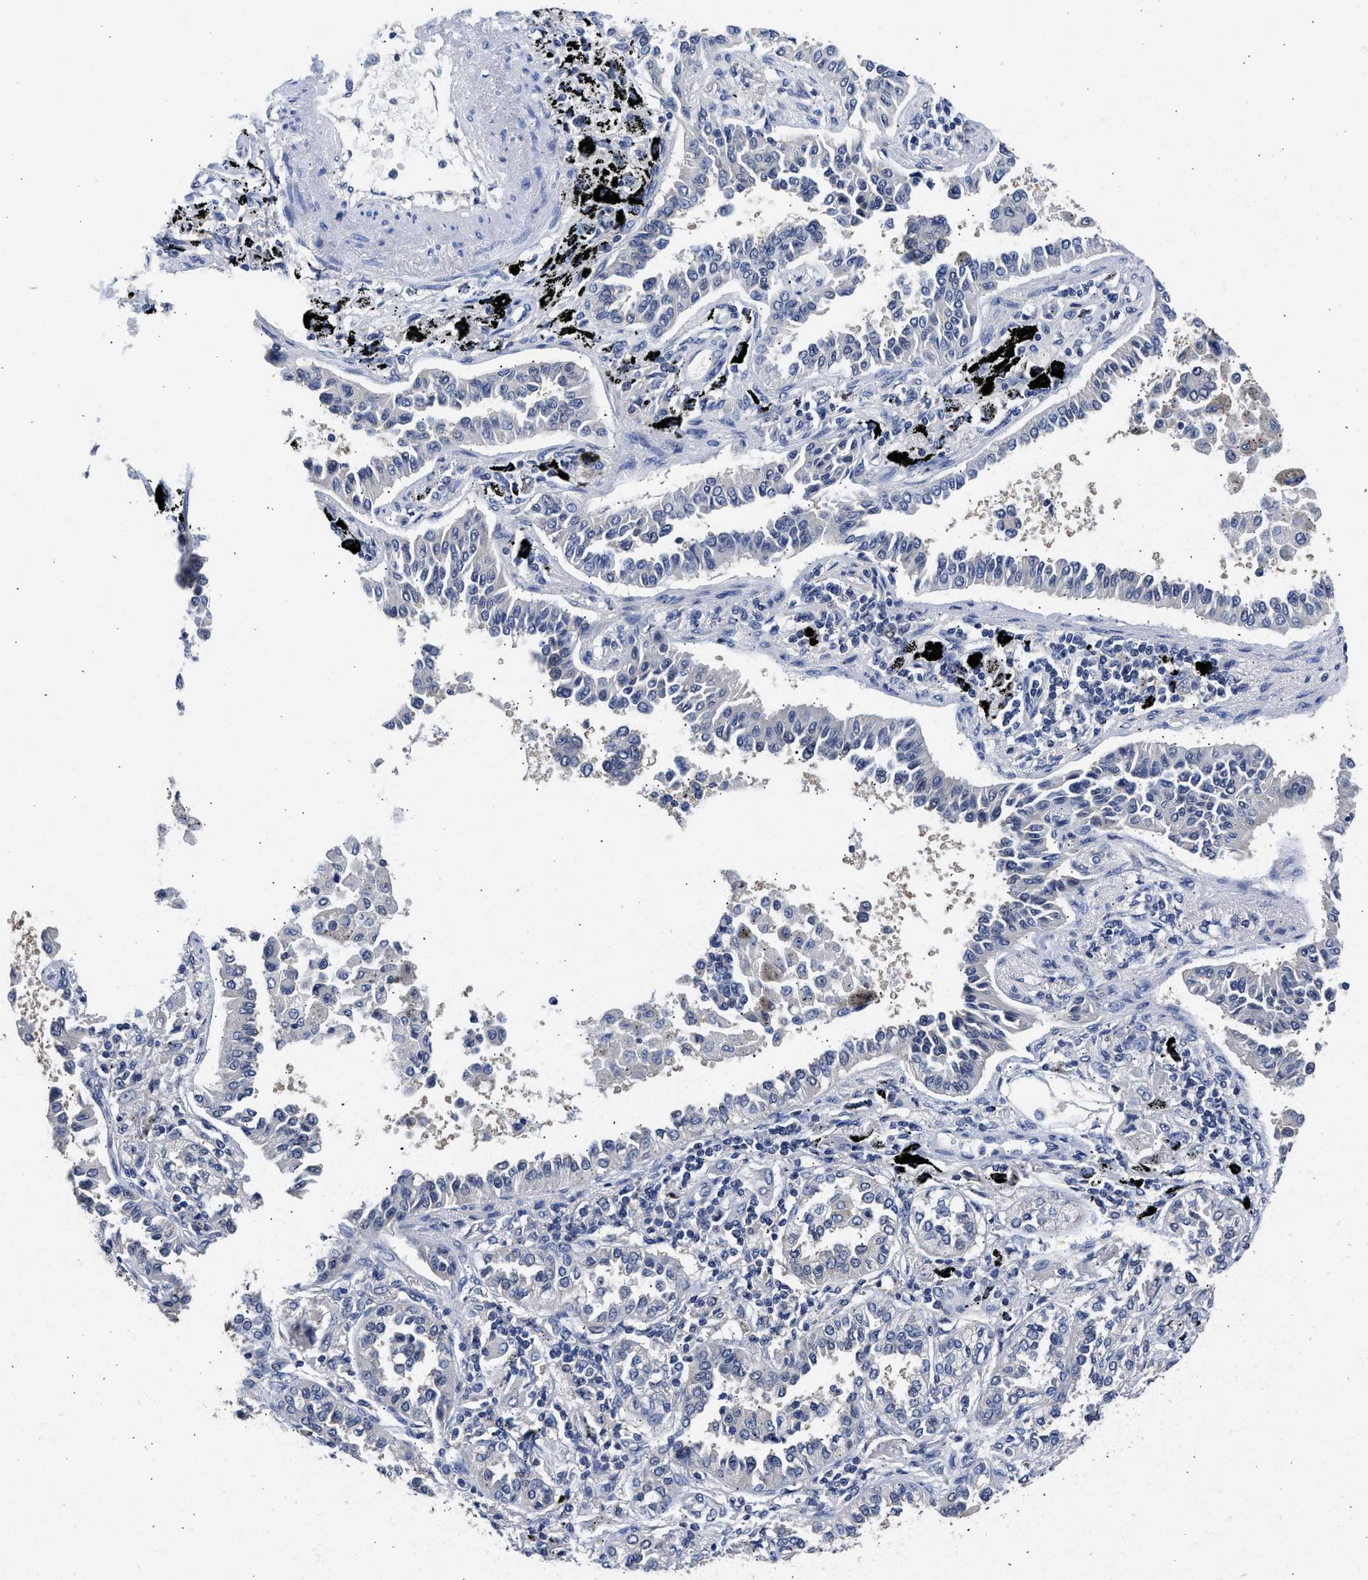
{"staining": {"intensity": "negative", "quantity": "none", "location": "none"}, "tissue": "lung cancer", "cell_type": "Tumor cells", "image_type": "cancer", "snomed": [{"axis": "morphology", "description": "Normal tissue, NOS"}, {"axis": "morphology", "description": "Adenocarcinoma, NOS"}, {"axis": "topography", "description": "Lung"}], "caption": "An image of lung cancer (adenocarcinoma) stained for a protein exhibits no brown staining in tumor cells.", "gene": "XPO5", "patient": {"sex": "male", "age": 59}}